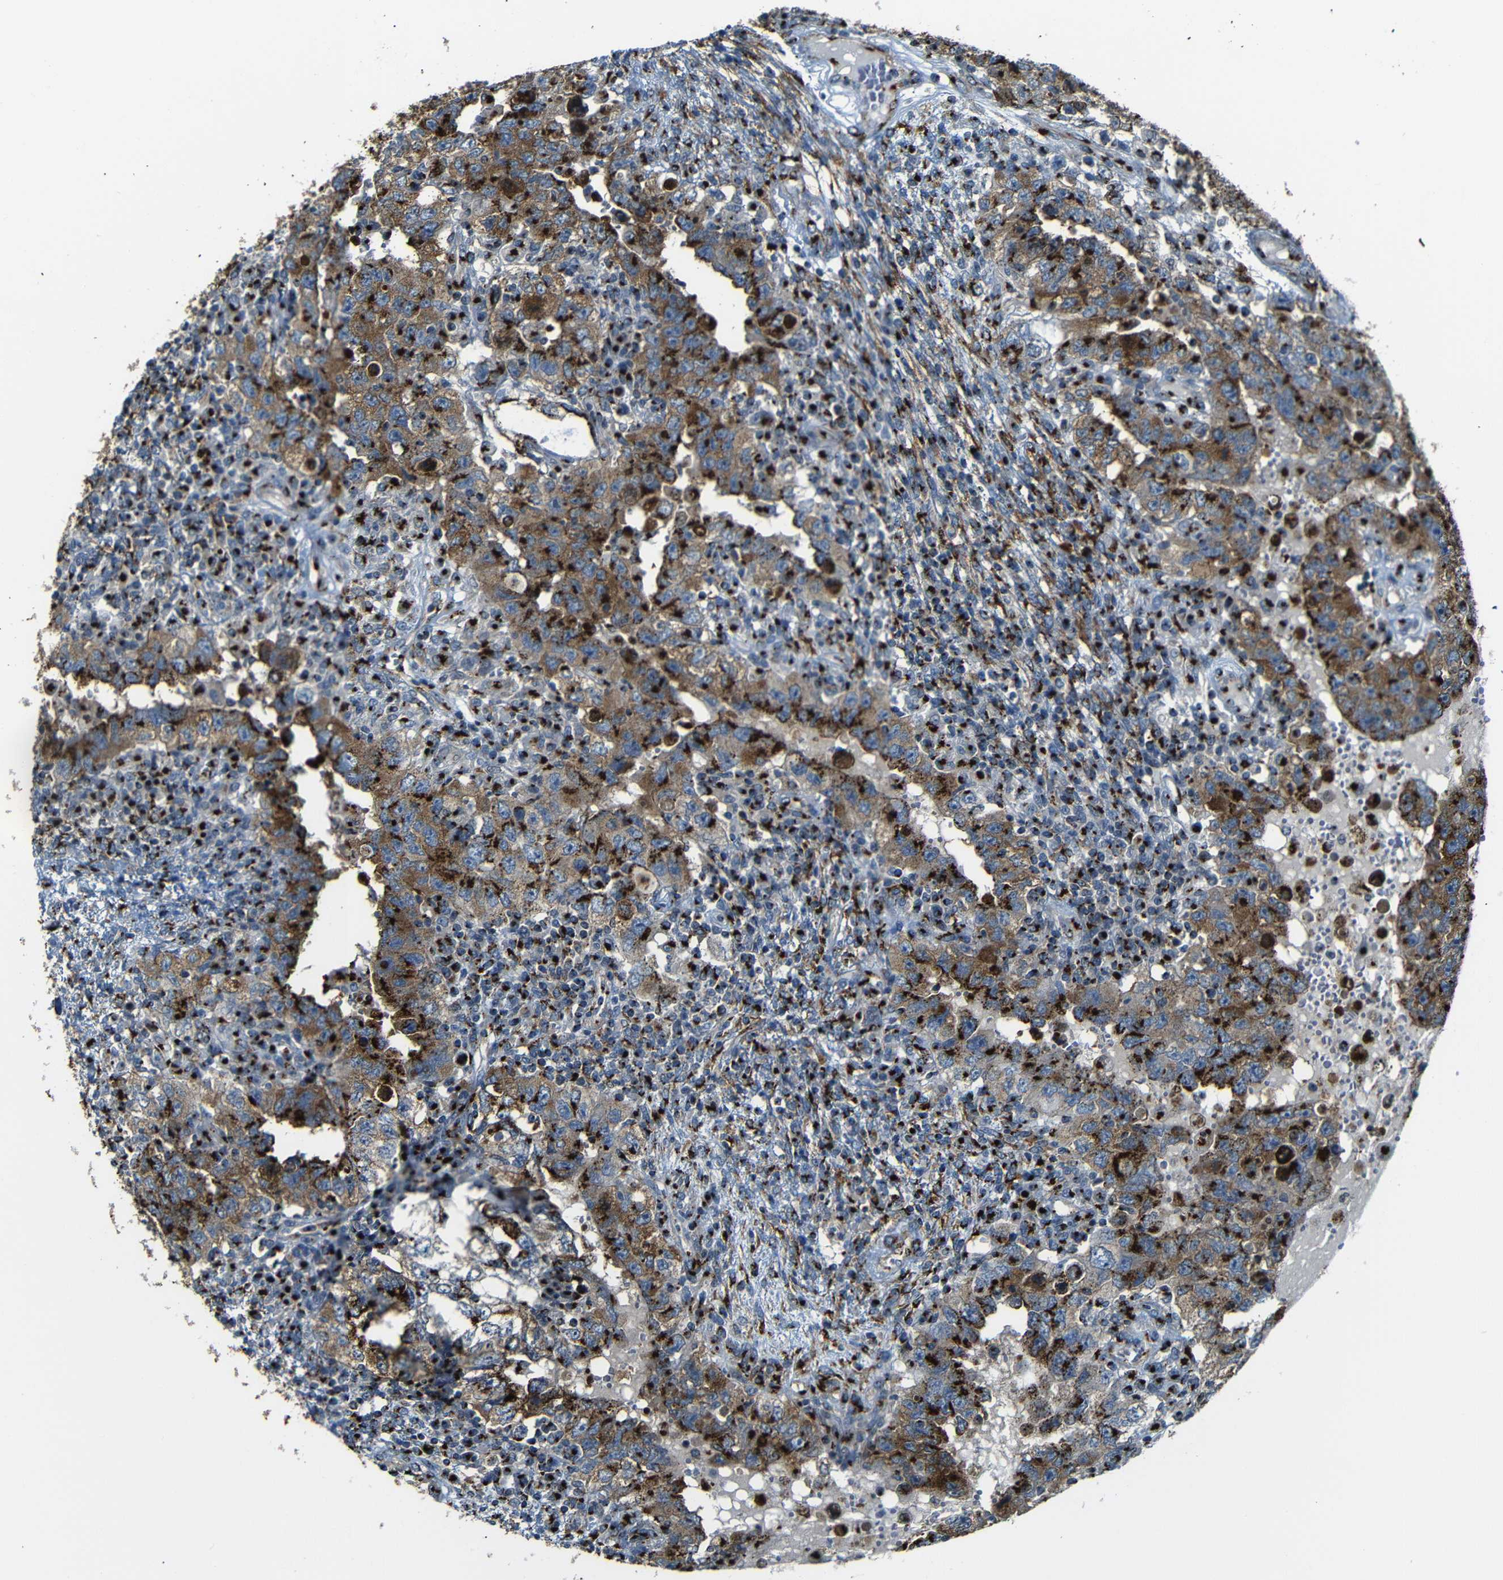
{"staining": {"intensity": "strong", "quantity": ">75%", "location": "cytoplasmic/membranous"}, "tissue": "testis cancer", "cell_type": "Tumor cells", "image_type": "cancer", "snomed": [{"axis": "morphology", "description": "Carcinoma, Embryonal, NOS"}, {"axis": "topography", "description": "Testis"}], "caption": "Immunohistochemical staining of human testis cancer (embryonal carcinoma) demonstrates high levels of strong cytoplasmic/membranous positivity in about >75% of tumor cells.", "gene": "TGOLN2", "patient": {"sex": "male", "age": 26}}